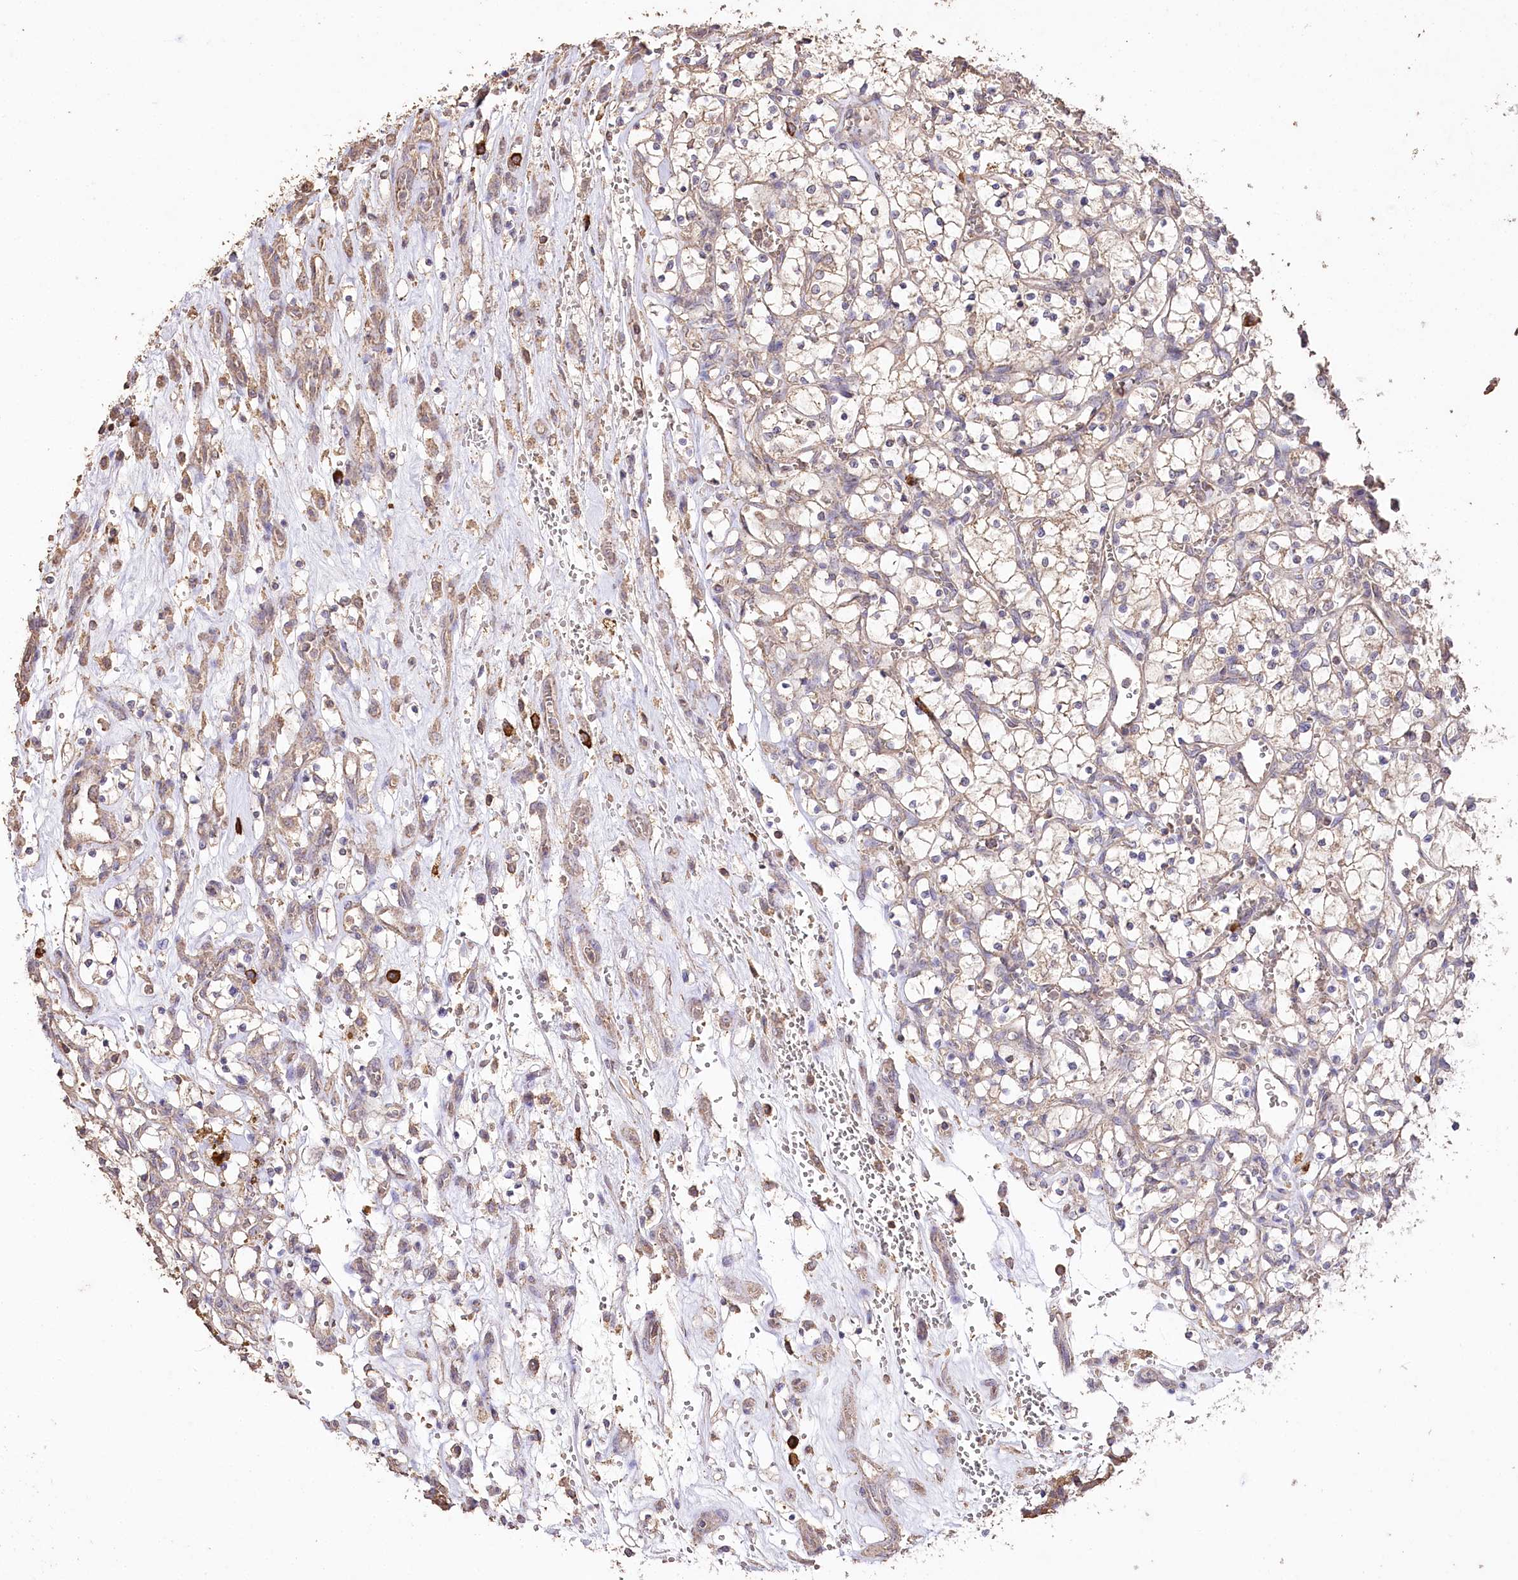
{"staining": {"intensity": "negative", "quantity": "none", "location": "none"}, "tissue": "renal cancer", "cell_type": "Tumor cells", "image_type": "cancer", "snomed": [{"axis": "morphology", "description": "Adenocarcinoma, NOS"}, {"axis": "topography", "description": "Kidney"}], "caption": "Human renal adenocarcinoma stained for a protein using IHC demonstrates no staining in tumor cells.", "gene": "IREB2", "patient": {"sex": "female", "age": 69}}